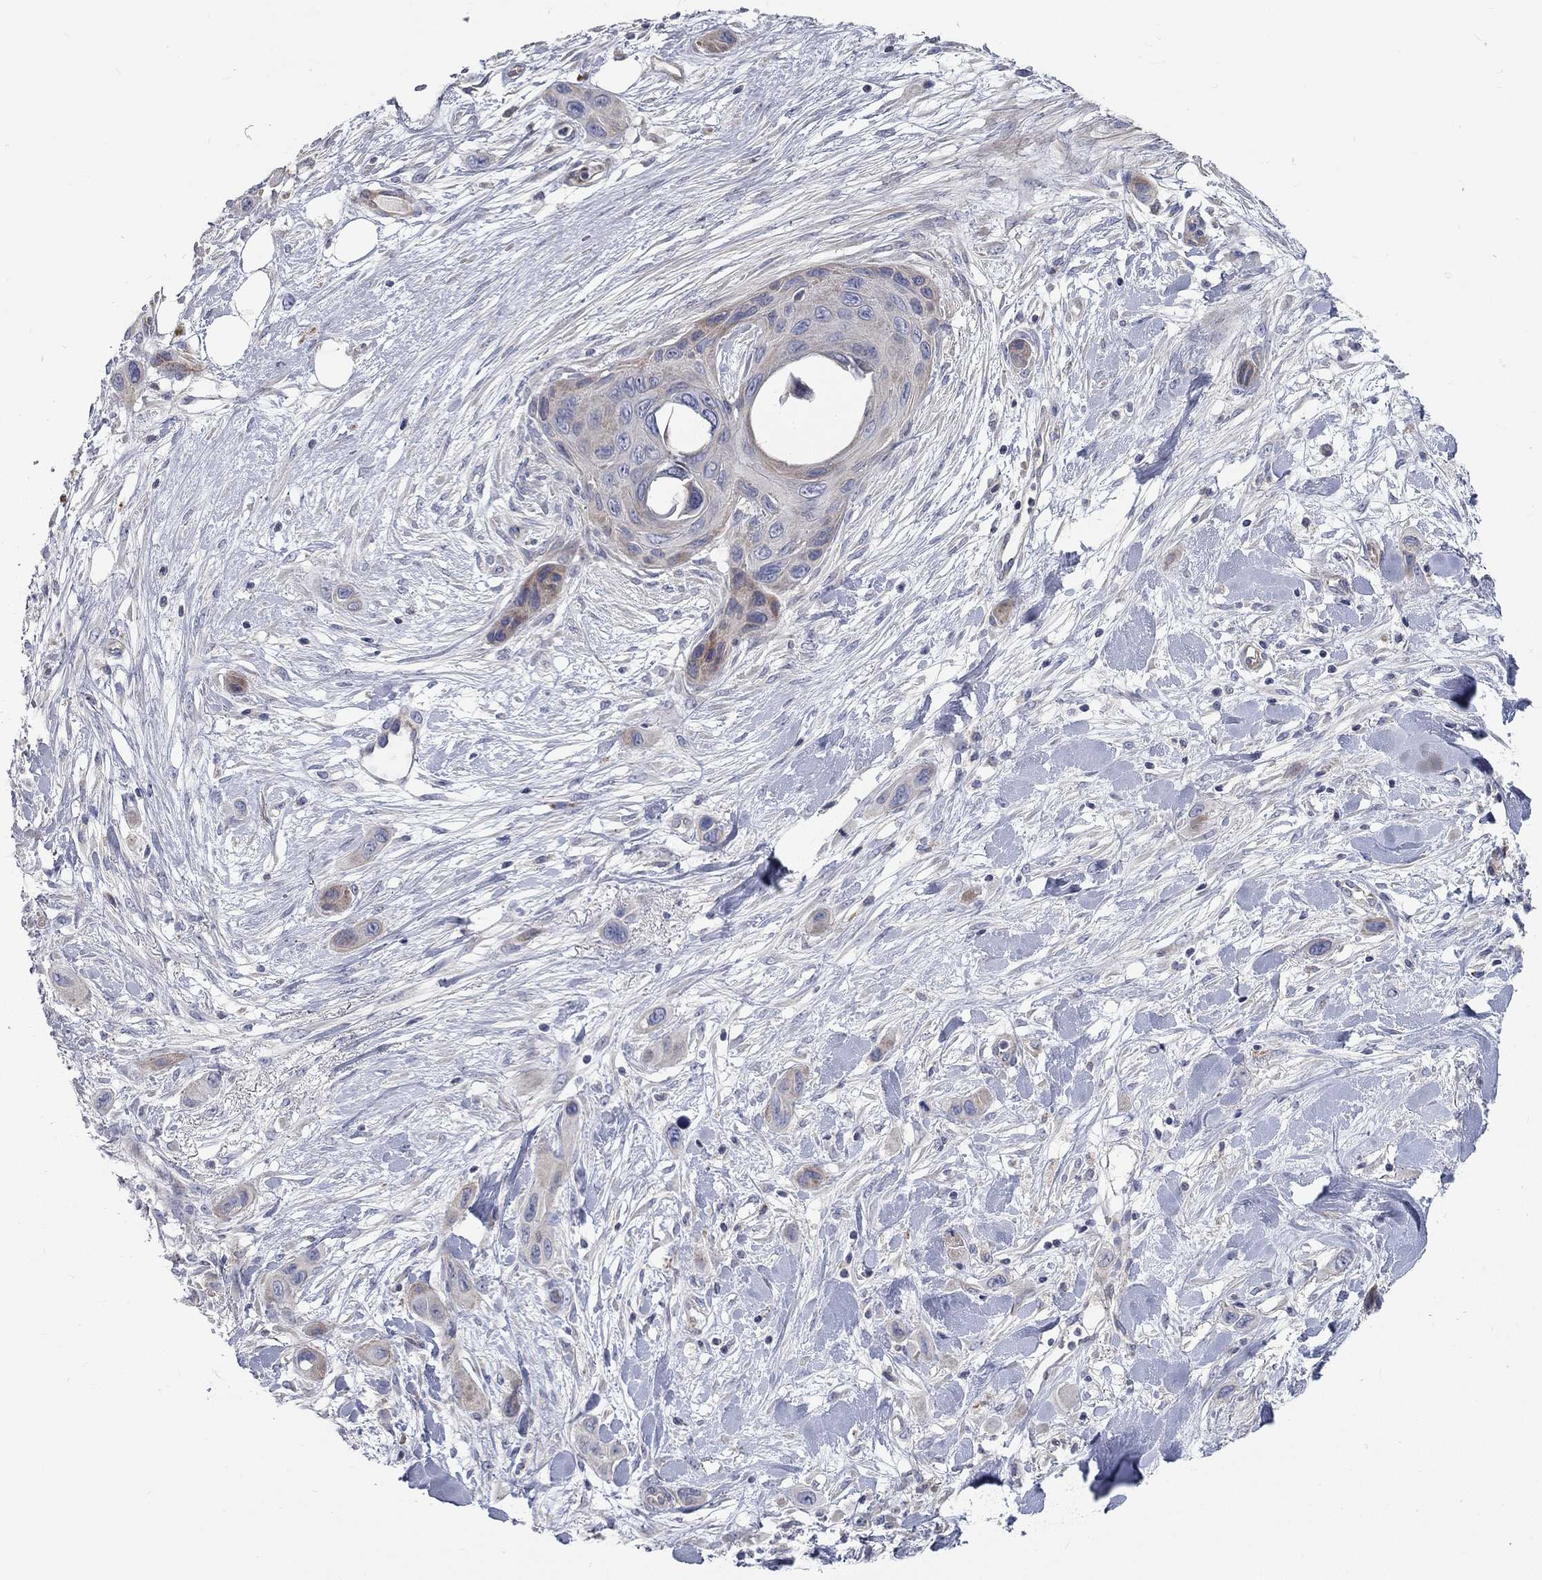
{"staining": {"intensity": "weak", "quantity": "<25%", "location": "cytoplasmic/membranous"}, "tissue": "skin cancer", "cell_type": "Tumor cells", "image_type": "cancer", "snomed": [{"axis": "morphology", "description": "Squamous cell carcinoma, NOS"}, {"axis": "topography", "description": "Skin"}], "caption": "This is a micrograph of immunohistochemistry (IHC) staining of squamous cell carcinoma (skin), which shows no positivity in tumor cells.", "gene": "KANSL1L", "patient": {"sex": "male", "age": 79}}